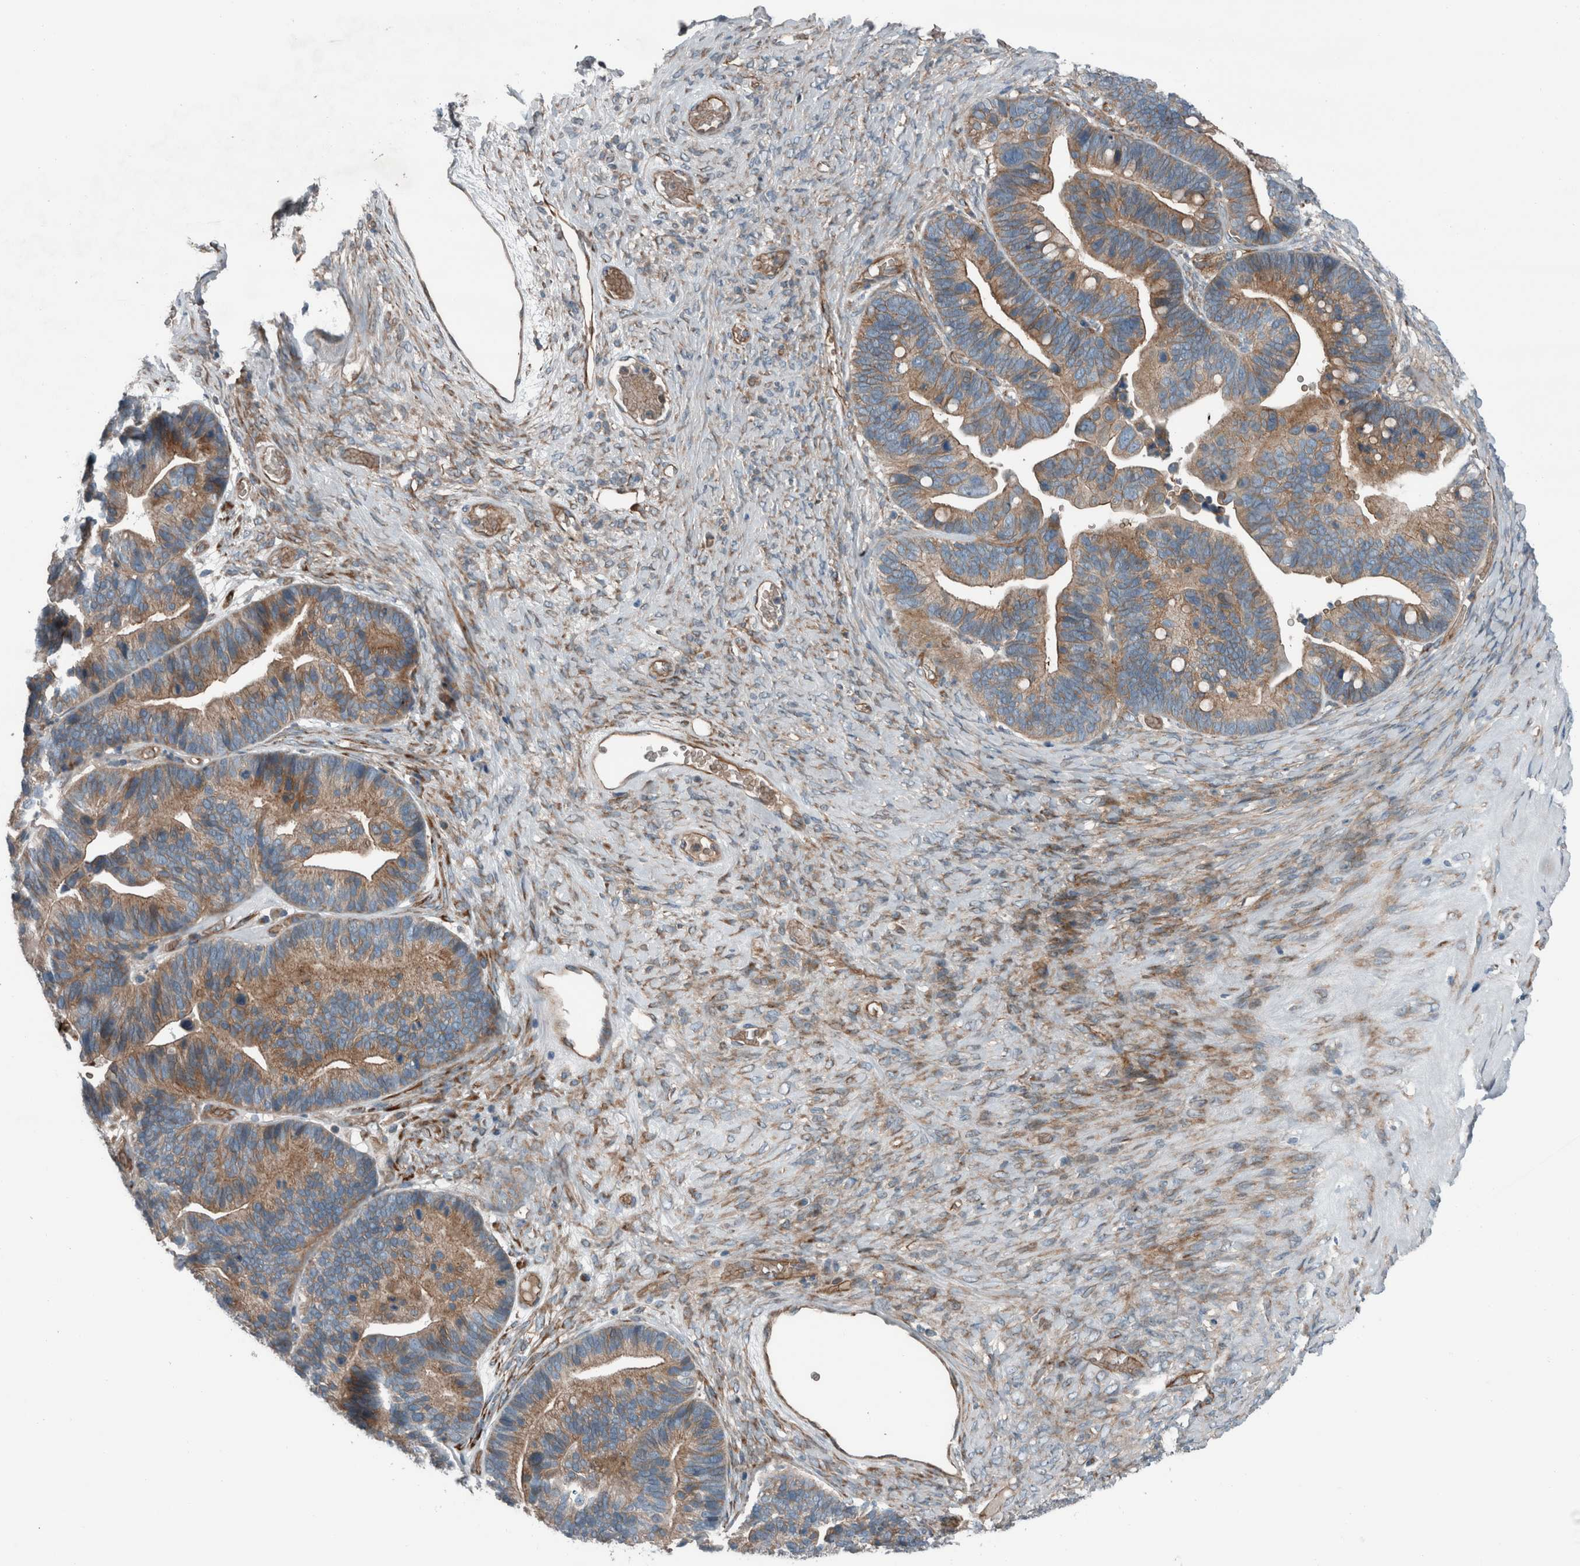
{"staining": {"intensity": "moderate", "quantity": ">75%", "location": "cytoplasmic/membranous"}, "tissue": "ovarian cancer", "cell_type": "Tumor cells", "image_type": "cancer", "snomed": [{"axis": "morphology", "description": "Cystadenocarcinoma, serous, NOS"}, {"axis": "topography", "description": "Ovary"}], "caption": "IHC micrograph of neoplastic tissue: serous cystadenocarcinoma (ovarian) stained using immunohistochemistry (IHC) shows medium levels of moderate protein expression localized specifically in the cytoplasmic/membranous of tumor cells, appearing as a cytoplasmic/membranous brown color.", "gene": "GLT8D2", "patient": {"sex": "female", "age": 56}}